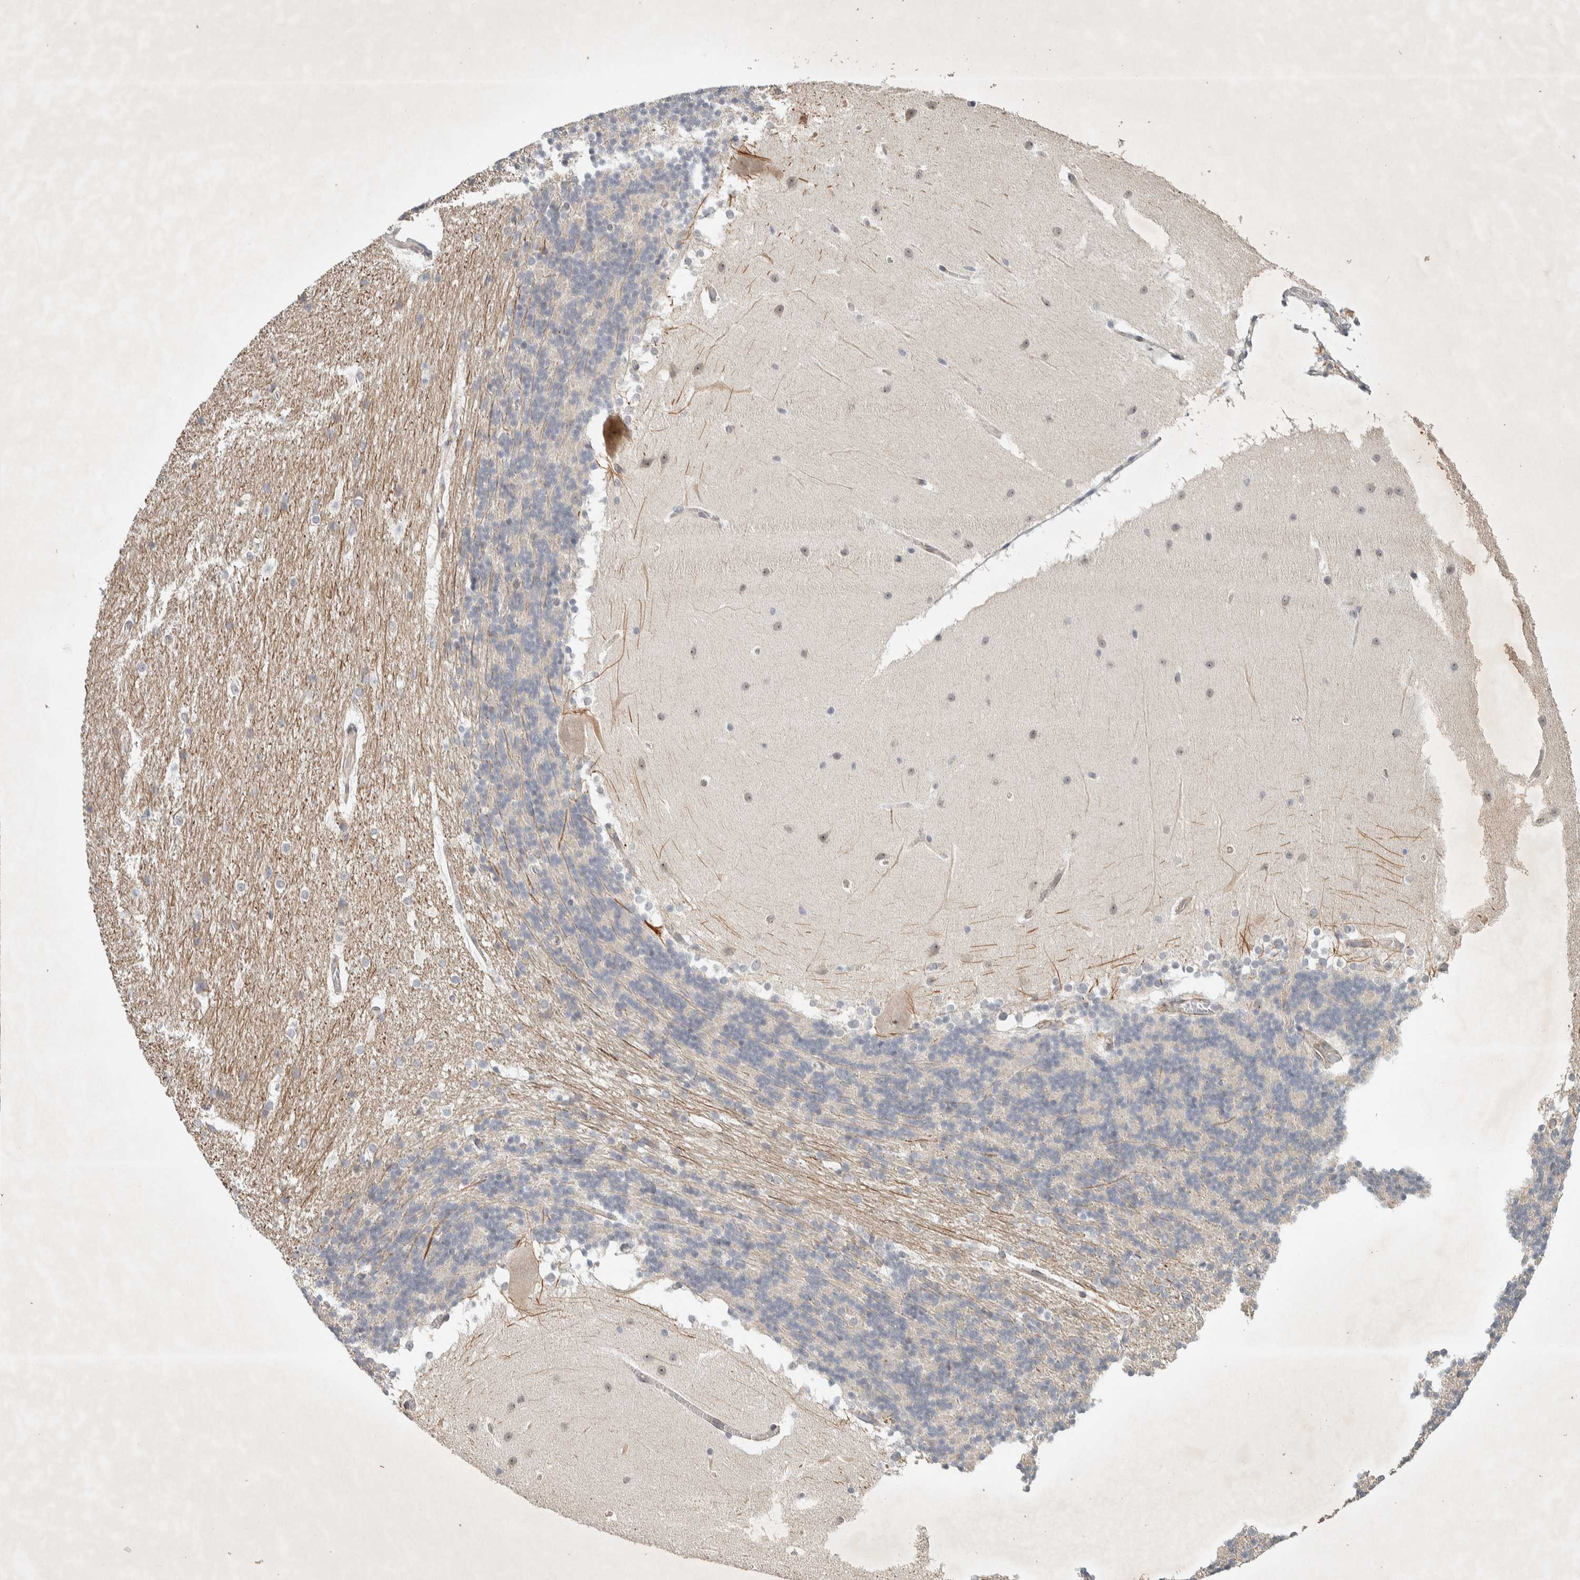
{"staining": {"intensity": "negative", "quantity": "none", "location": "none"}, "tissue": "cerebellum", "cell_type": "Cells in granular layer", "image_type": "normal", "snomed": [{"axis": "morphology", "description": "Normal tissue, NOS"}, {"axis": "topography", "description": "Cerebellum"}], "caption": "Immunohistochemical staining of unremarkable cerebellum demonstrates no significant positivity in cells in granular layer. (Immunohistochemistry (ihc), brightfield microscopy, high magnification).", "gene": "KLHL40", "patient": {"sex": "female", "age": 19}}